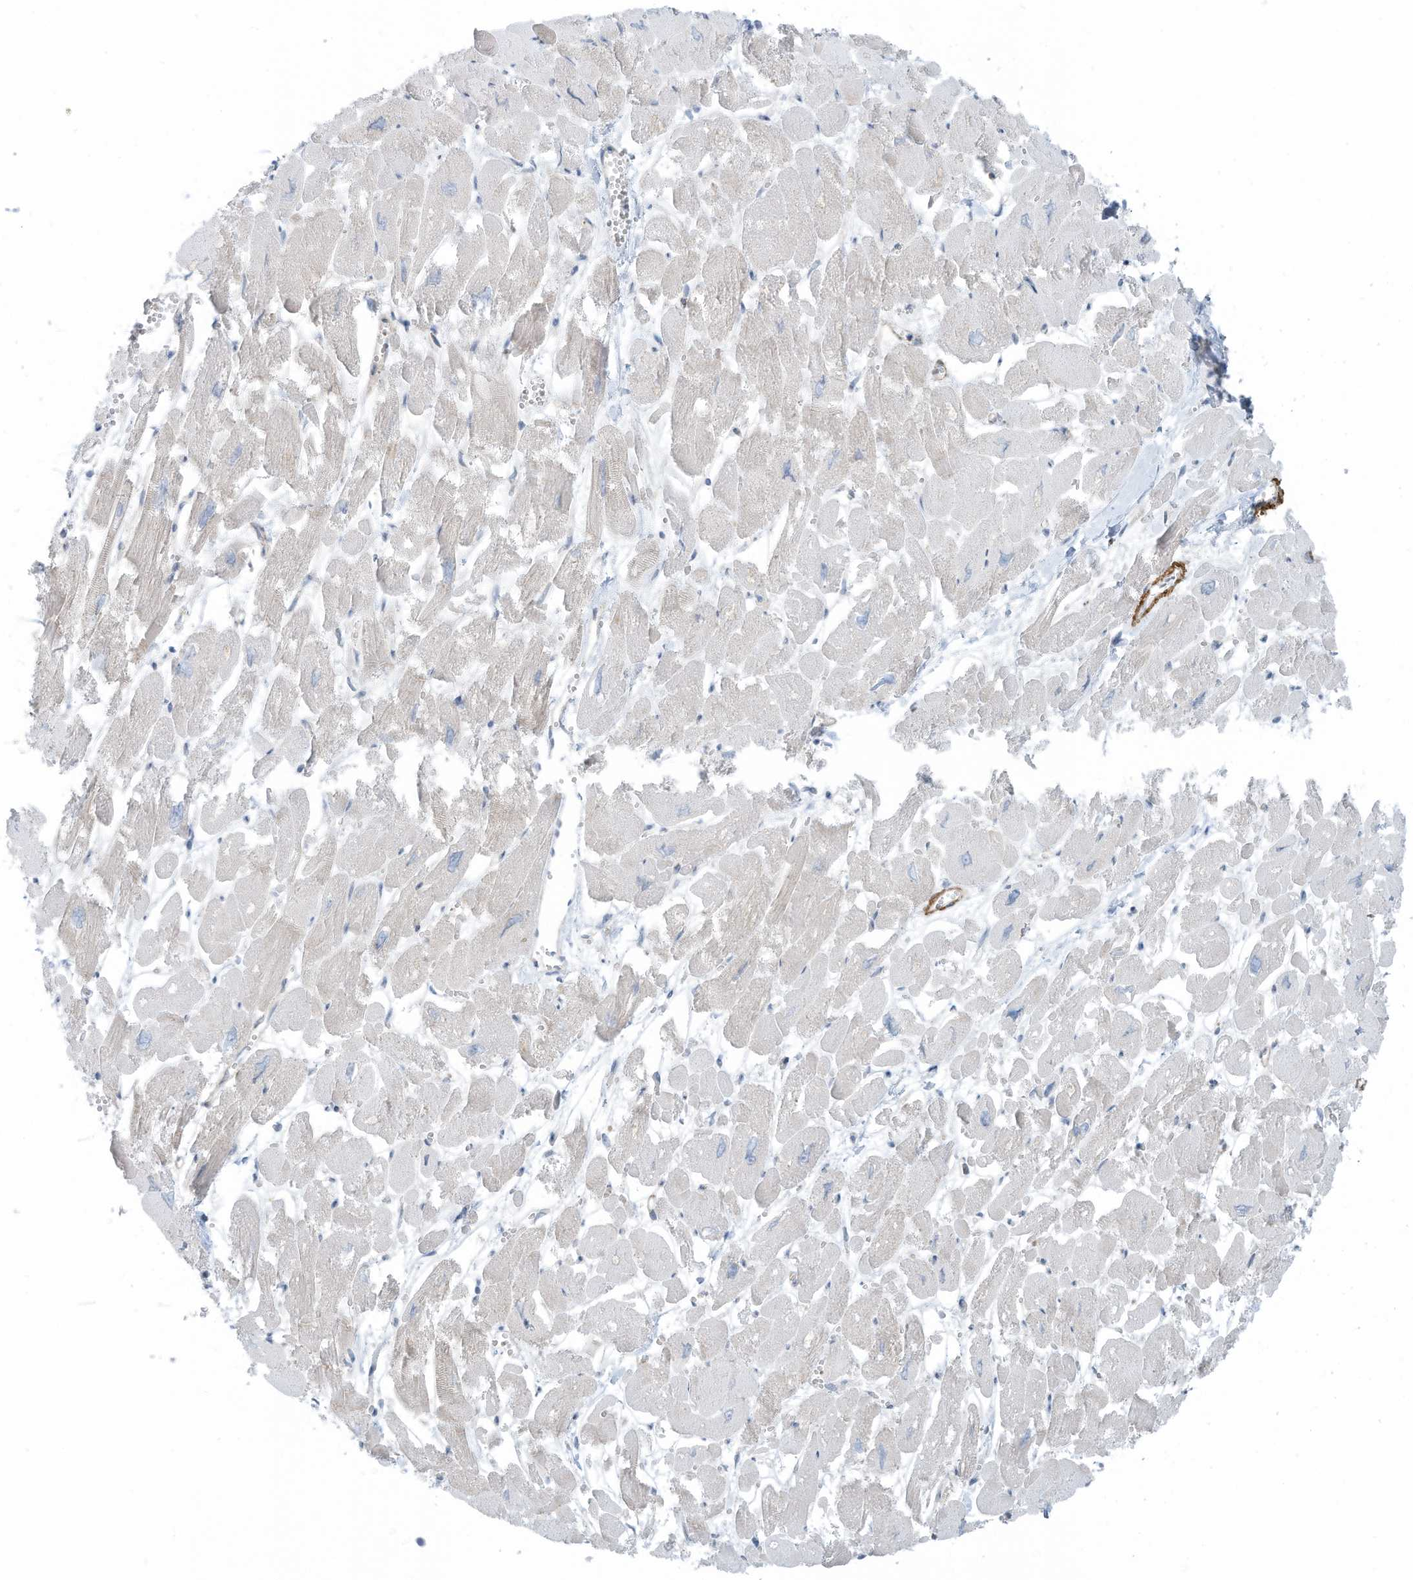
{"staining": {"intensity": "negative", "quantity": "none", "location": "none"}, "tissue": "heart muscle", "cell_type": "Cardiomyocytes", "image_type": "normal", "snomed": [{"axis": "morphology", "description": "Normal tissue, NOS"}, {"axis": "topography", "description": "Heart"}], "caption": "Protein analysis of benign heart muscle reveals no significant positivity in cardiomyocytes. Brightfield microscopy of immunohistochemistry stained with DAB (3,3'-diaminobenzidine) (brown) and hematoxylin (blue), captured at high magnification.", "gene": "ZNF846", "patient": {"sex": "male", "age": 54}}